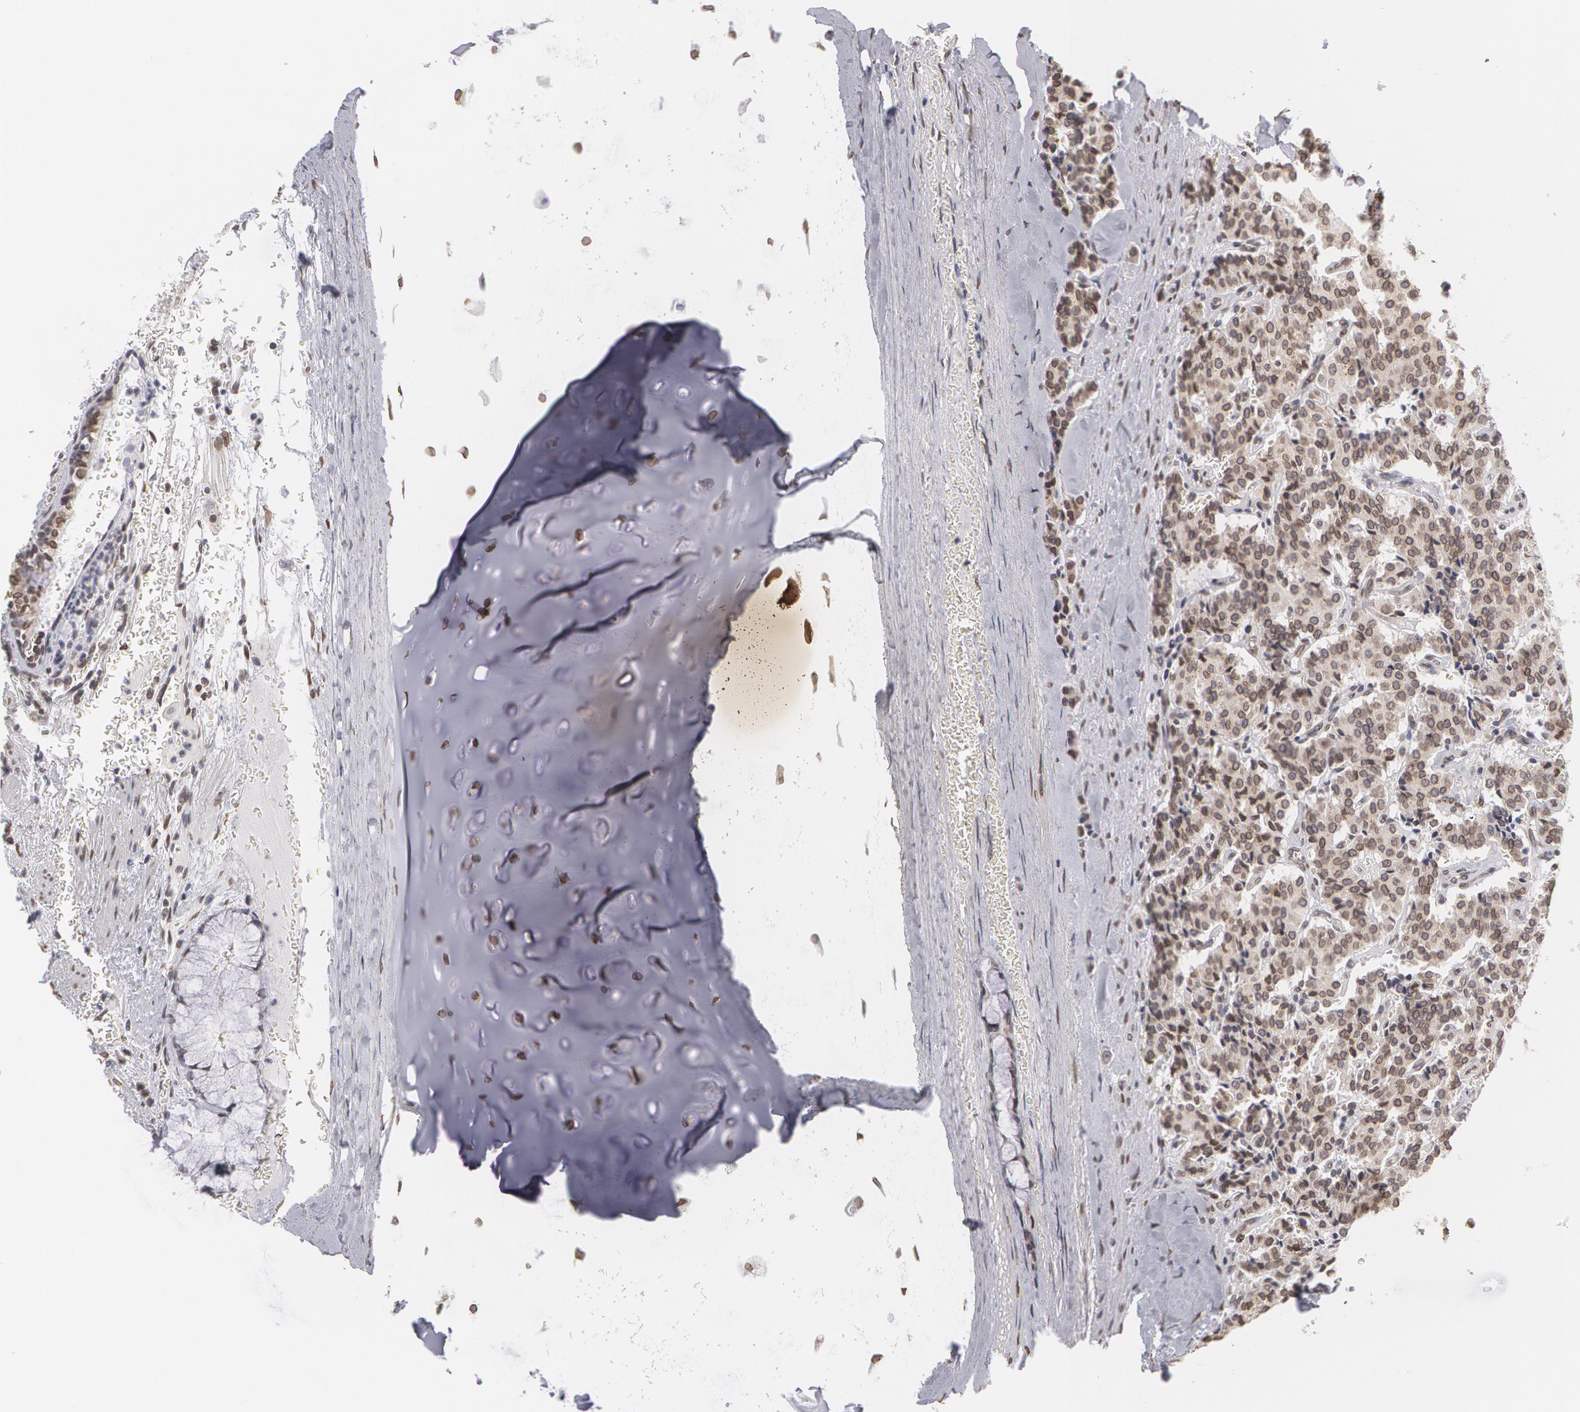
{"staining": {"intensity": "weak", "quantity": ">75%", "location": "cytoplasmic/membranous,nuclear"}, "tissue": "carcinoid", "cell_type": "Tumor cells", "image_type": "cancer", "snomed": [{"axis": "morphology", "description": "Carcinoid, malignant, NOS"}, {"axis": "topography", "description": "Bronchus"}], "caption": "Protein staining by immunohistochemistry shows weak cytoplasmic/membranous and nuclear expression in about >75% of tumor cells in carcinoid.", "gene": "EMD", "patient": {"sex": "male", "age": 55}}